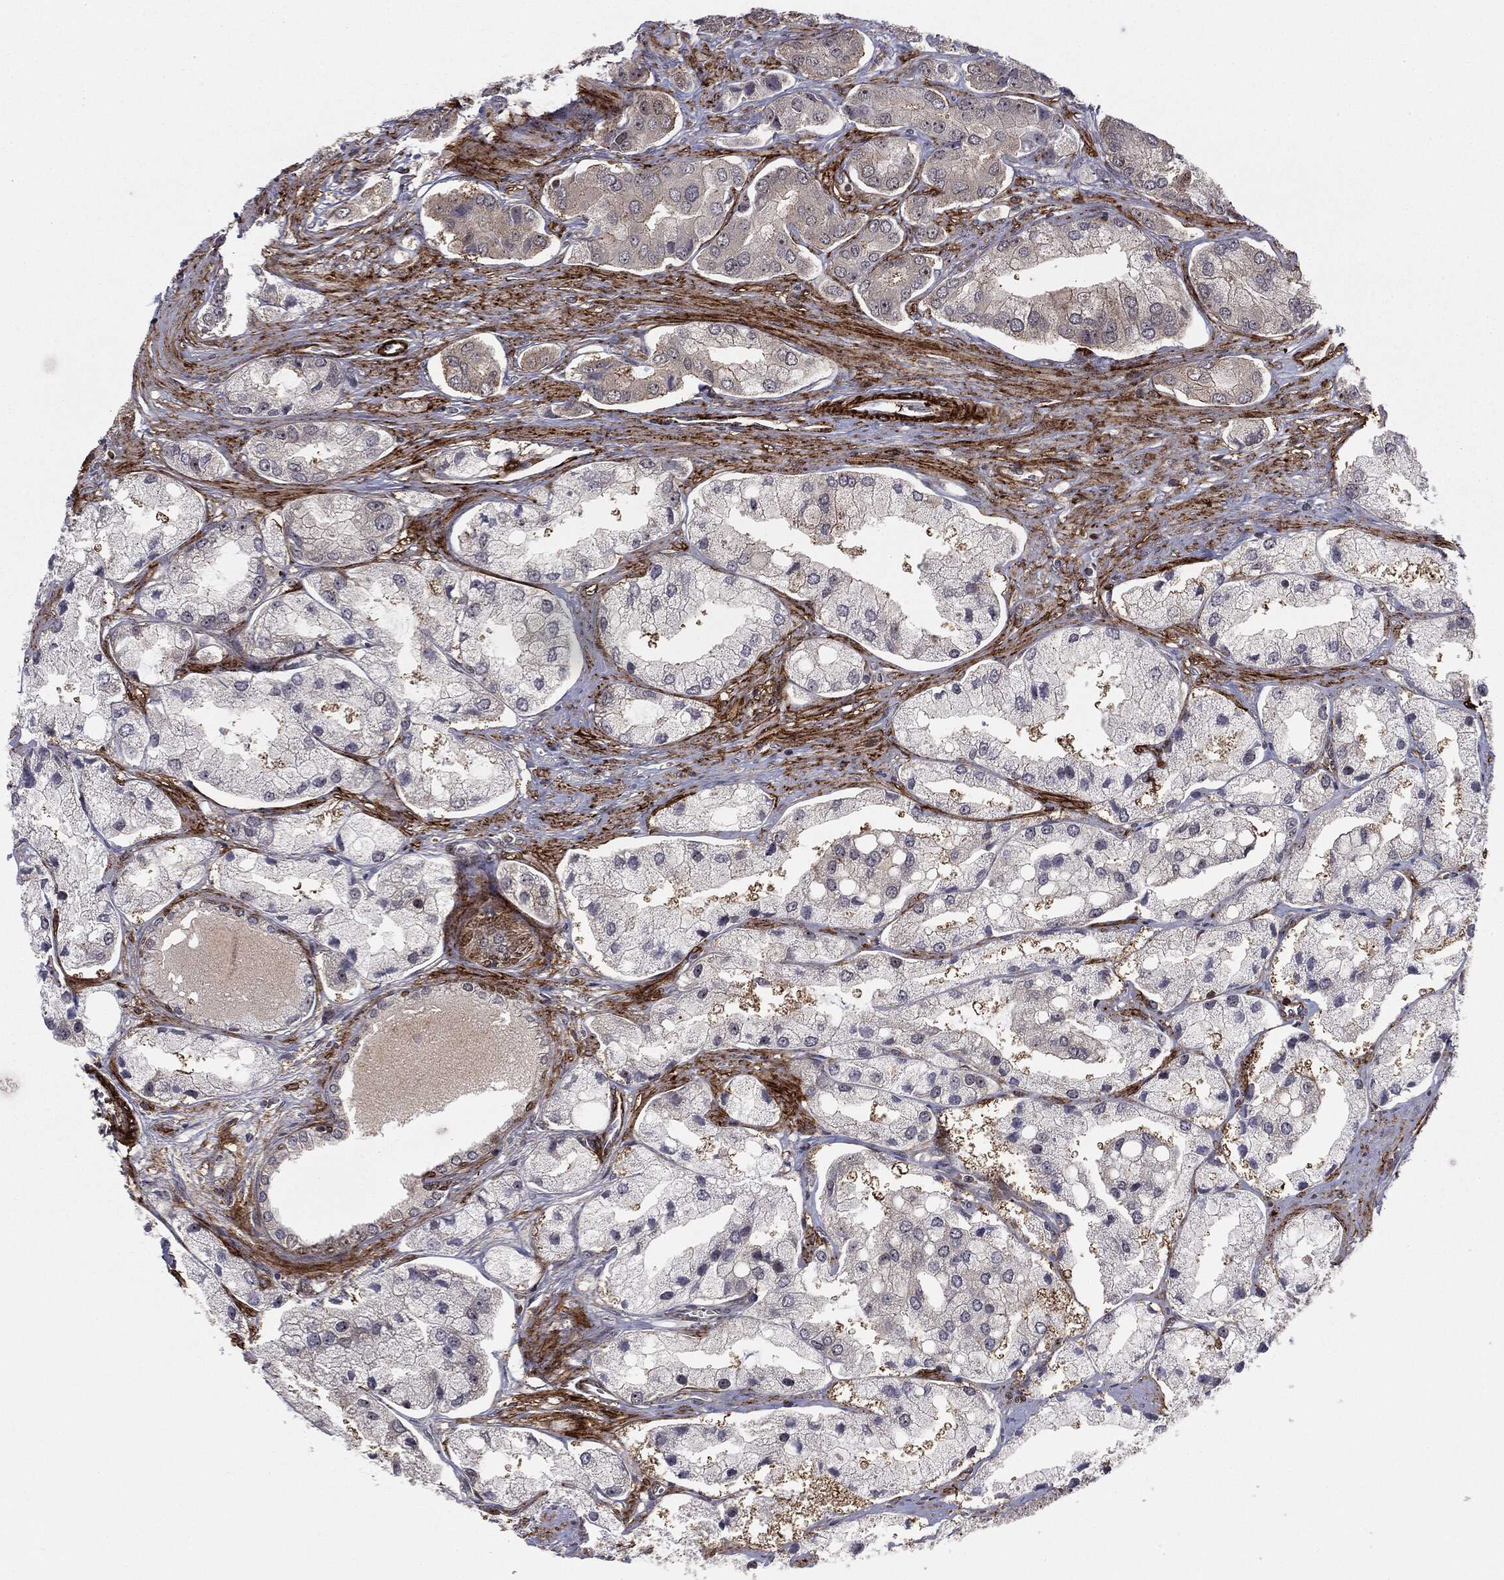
{"staining": {"intensity": "negative", "quantity": "none", "location": "none"}, "tissue": "prostate cancer", "cell_type": "Tumor cells", "image_type": "cancer", "snomed": [{"axis": "morphology", "description": "Adenocarcinoma, Low grade"}, {"axis": "topography", "description": "Prostate"}], "caption": "IHC photomicrograph of neoplastic tissue: human prostate low-grade adenocarcinoma stained with DAB reveals no significant protein positivity in tumor cells.", "gene": "PTEN", "patient": {"sex": "male", "age": 69}}